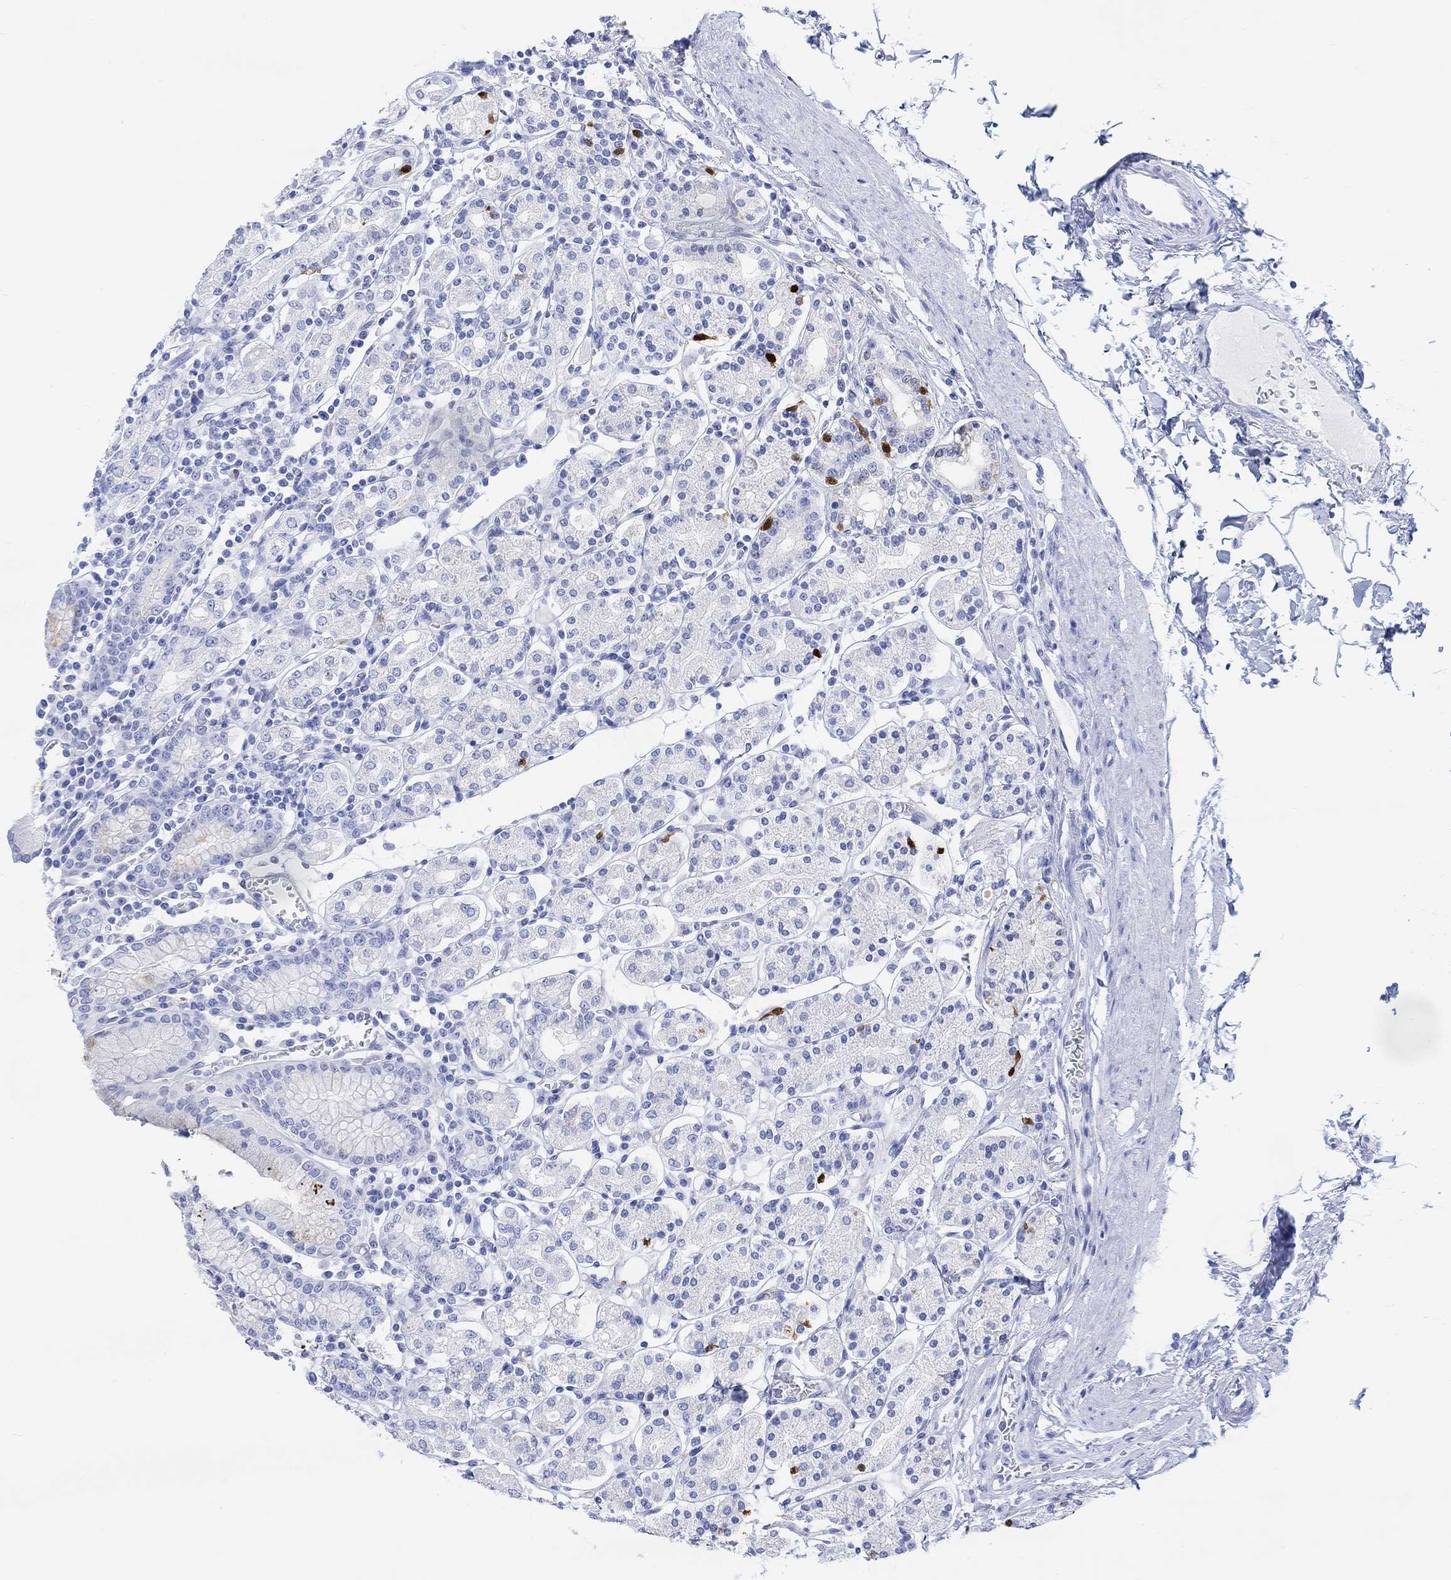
{"staining": {"intensity": "strong", "quantity": "<25%", "location": "cytoplasmic/membranous,nuclear"}, "tissue": "stomach", "cell_type": "Glandular cells", "image_type": "normal", "snomed": [{"axis": "morphology", "description": "Normal tissue, NOS"}, {"axis": "topography", "description": "Stomach, upper"}, {"axis": "topography", "description": "Stomach"}], "caption": "About <25% of glandular cells in normal human stomach show strong cytoplasmic/membranous,nuclear protein expression as visualized by brown immunohistochemical staining.", "gene": "TPPP3", "patient": {"sex": "male", "age": 62}}